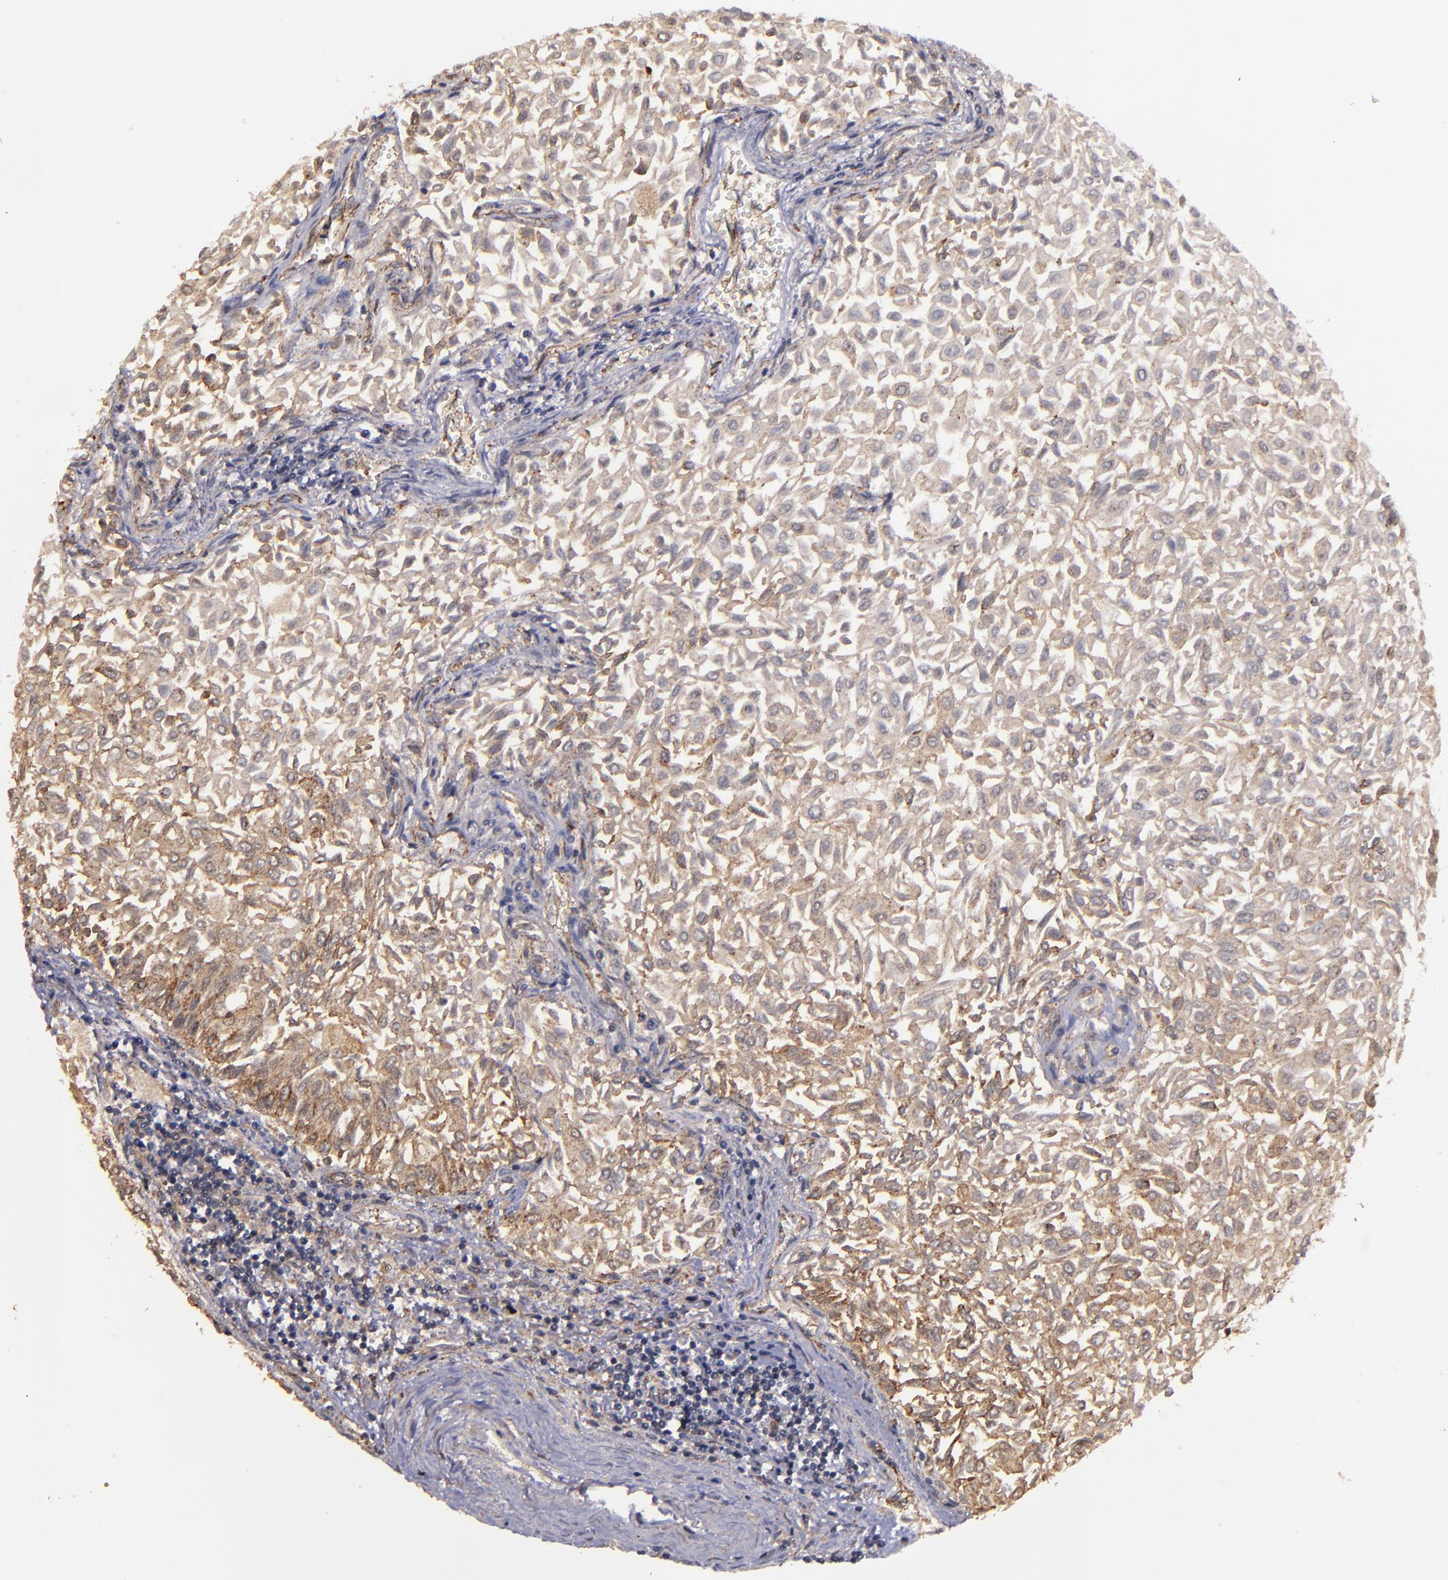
{"staining": {"intensity": "moderate", "quantity": ">75%", "location": "cytoplasmic/membranous"}, "tissue": "urothelial cancer", "cell_type": "Tumor cells", "image_type": "cancer", "snomed": [{"axis": "morphology", "description": "Urothelial carcinoma, Low grade"}, {"axis": "topography", "description": "Urinary bladder"}], "caption": "Moderate cytoplasmic/membranous staining is seen in about >75% of tumor cells in urothelial cancer.", "gene": "SIPA1L1", "patient": {"sex": "male", "age": 64}}